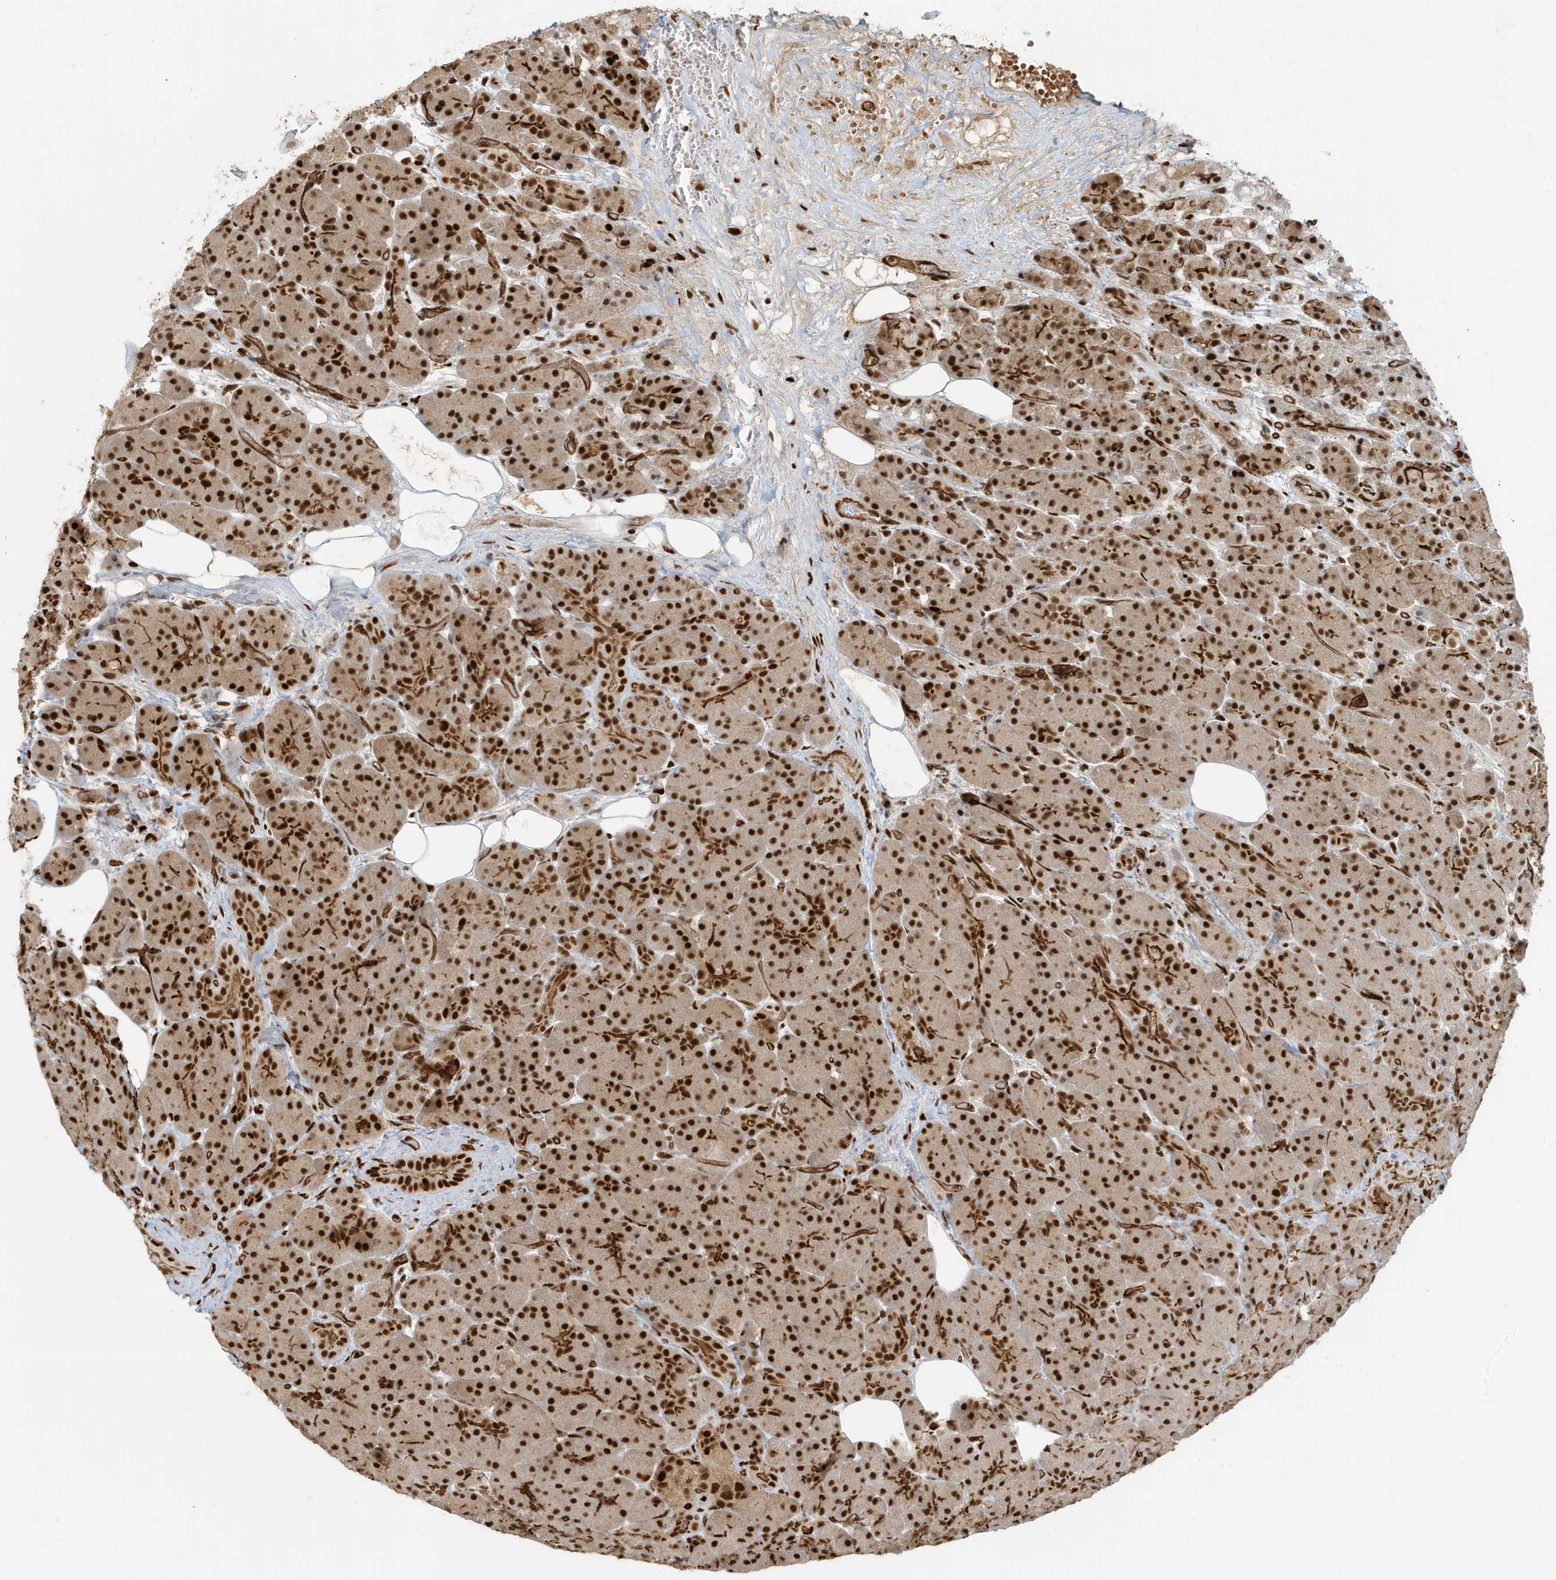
{"staining": {"intensity": "strong", "quantity": ">75%", "location": "cytoplasmic/membranous,nuclear"}, "tissue": "pancreas", "cell_type": "Exocrine glandular cells", "image_type": "normal", "snomed": [{"axis": "morphology", "description": "Normal tissue, NOS"}, {"axis": "topography", "description": "Pancreas"}], "caption": "Protein expression analysis of unremarkable human pancreas reveals strong cytoplasmic/membranous,nuclear expression in about >75% of exocrine glandular cells.", "gene": "CKS1B", "patient": {"sex": "male", "age": 63}}